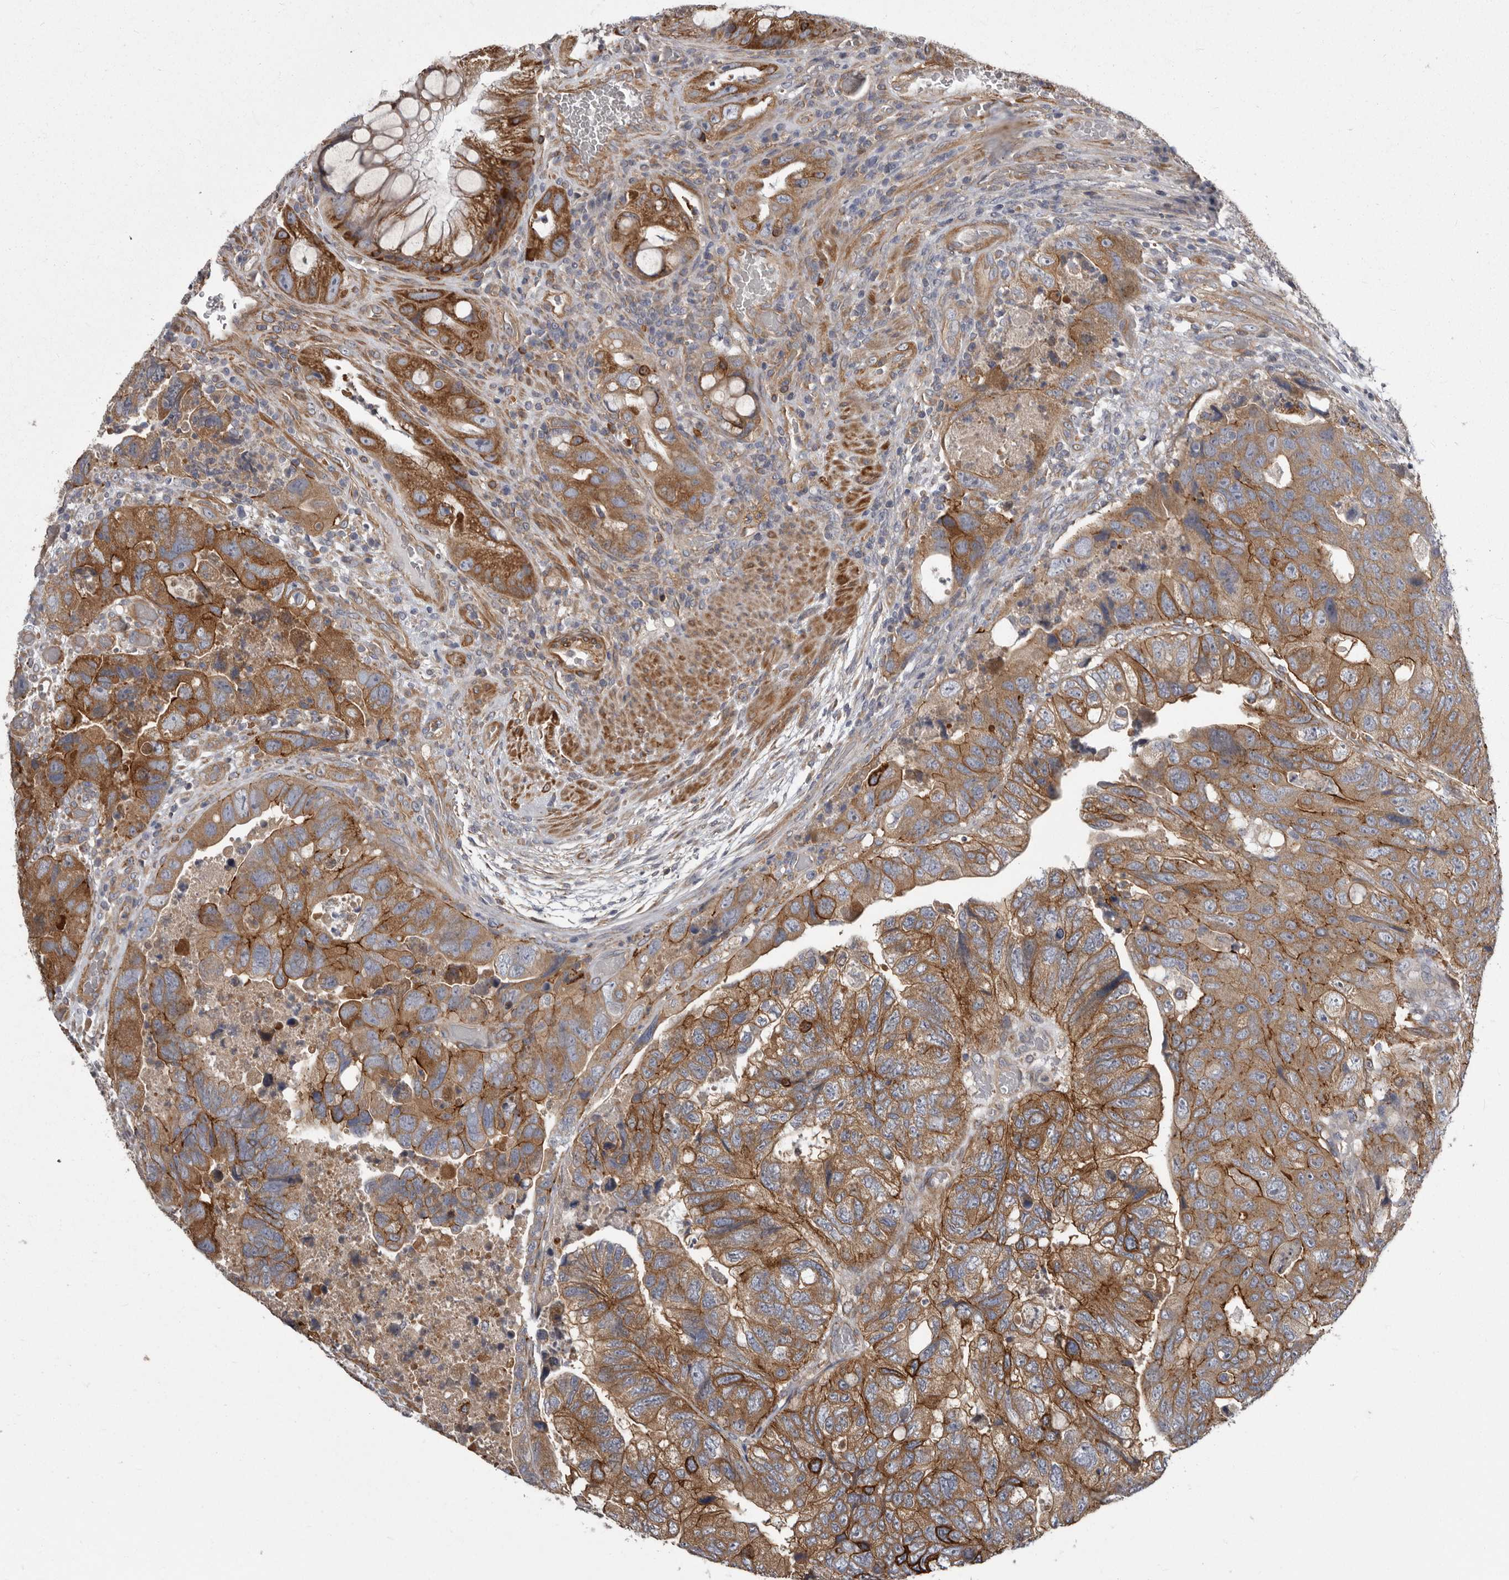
{"staining": {"intensity": "moderate", "quantity": ">75%", "location": "cytoplasmic/membranous"}, "tissue": "colorectal cancer", "cell_type": "Tumor cells", "image_type": "cancer", "snomed": [{"axis": "morphology", "description": "Adenocarcinoma, NOS"}, {"axis": "topography", "description": "Rectum"}], "caption": "Human adenocarcinoma (colorectal) stained with a brown dye exhibits moderate cytoplasmic/membranous positive positivity in approximately >75% of tumor cells.", "gene": "ENAH", "patient": {"sex": "male", "age": 63}}